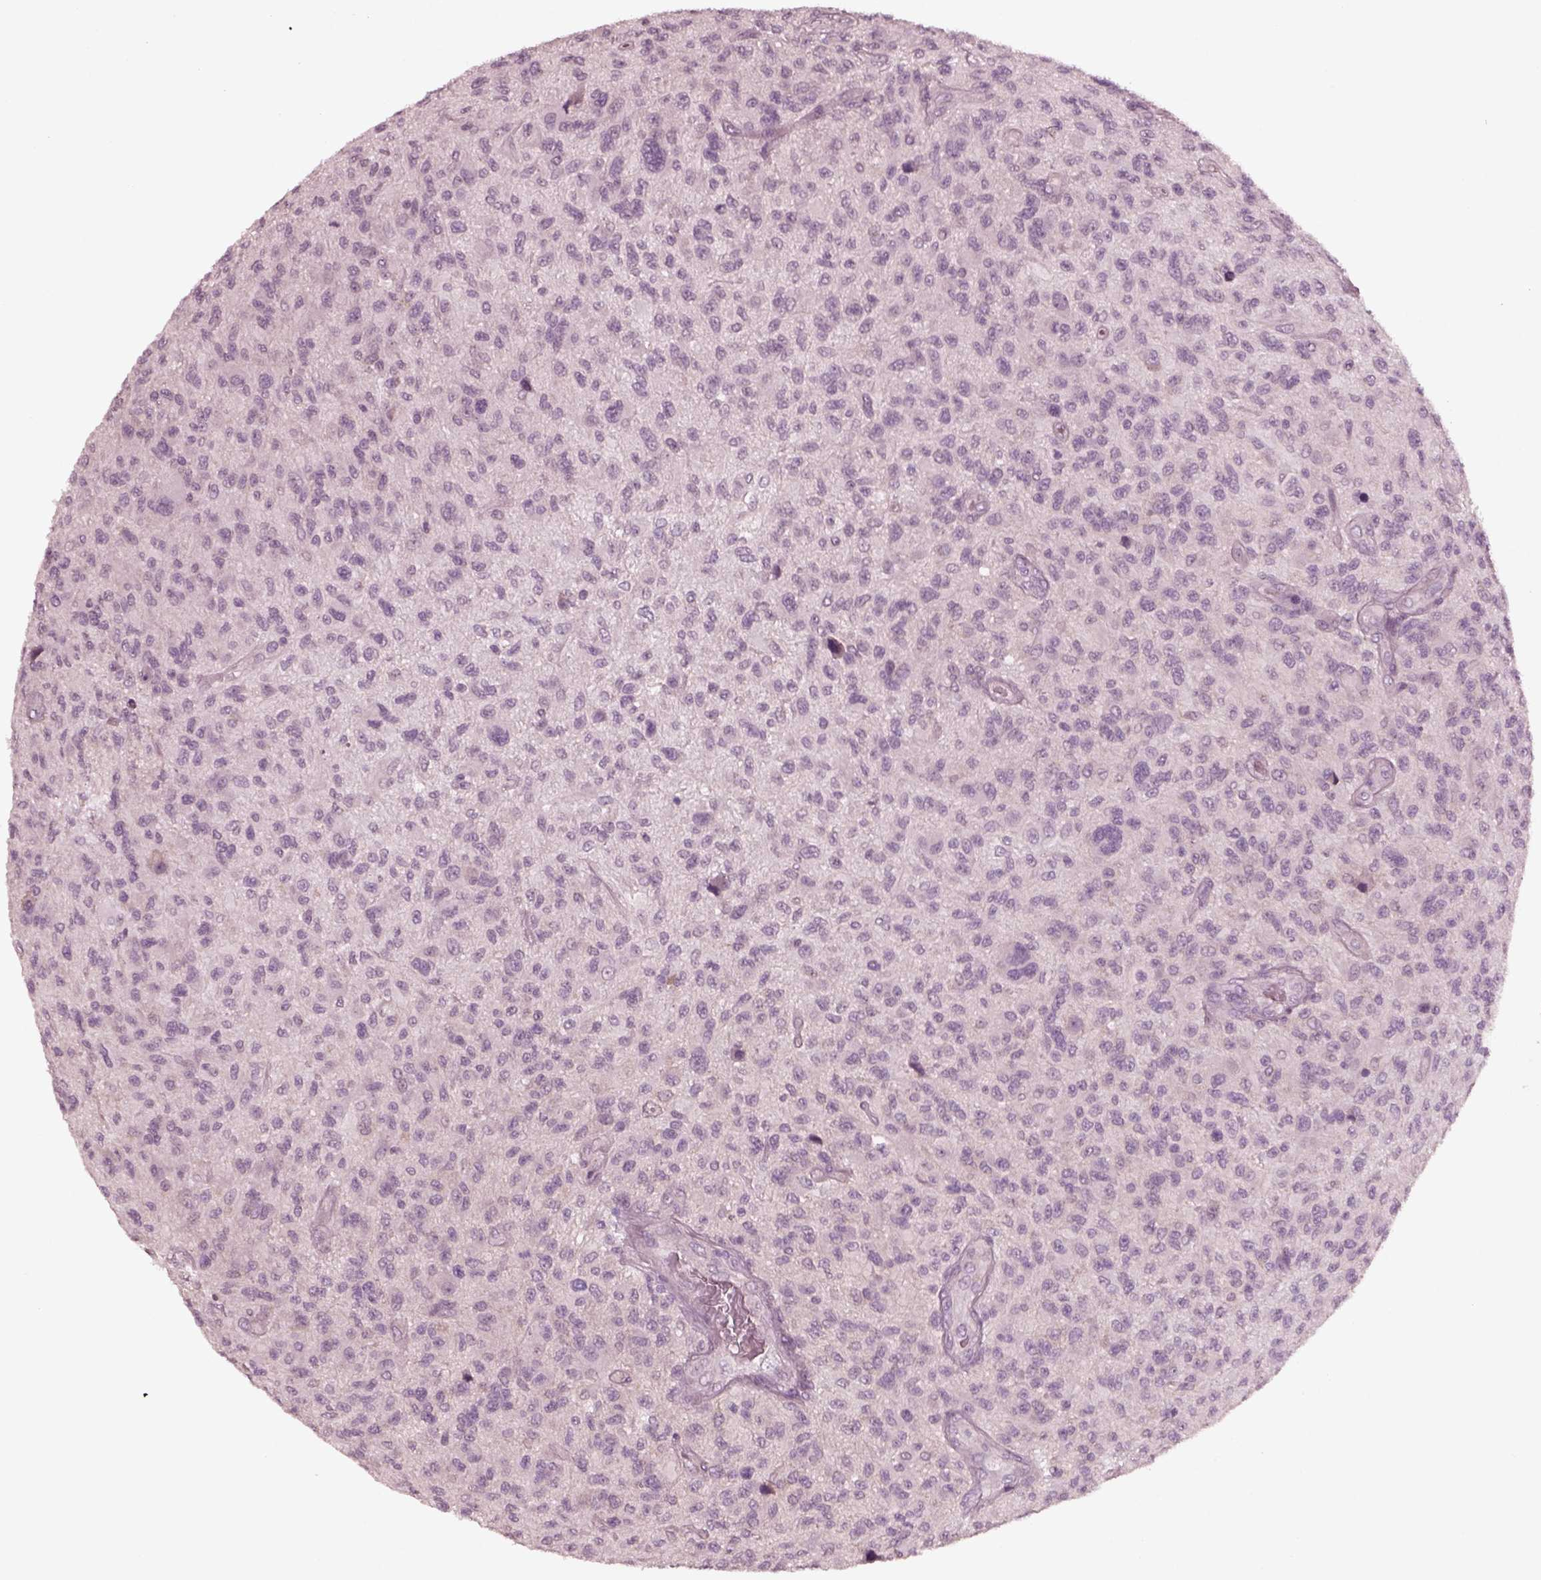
{"staining": {"intensity": "negative", "quantity": "none", "location": "none"}, "tissue": "glioma", "cell_type": "Tumor cells", "image_type": "cancer", "snomed": [{"axis": "morphology", "description": "Glioma, malignant, High grade"}, {"axis": "topography", "description": "Brain"}], "caption": "This is a image of immunohistochemistry staining of malignant glioma (high-grade), which shows no staining in tumor cells. (DAB IHC visualized using brightfield microscopy, high magnification).", "gene": "YY2", "patient": {"sex": "male", "age": 47}}